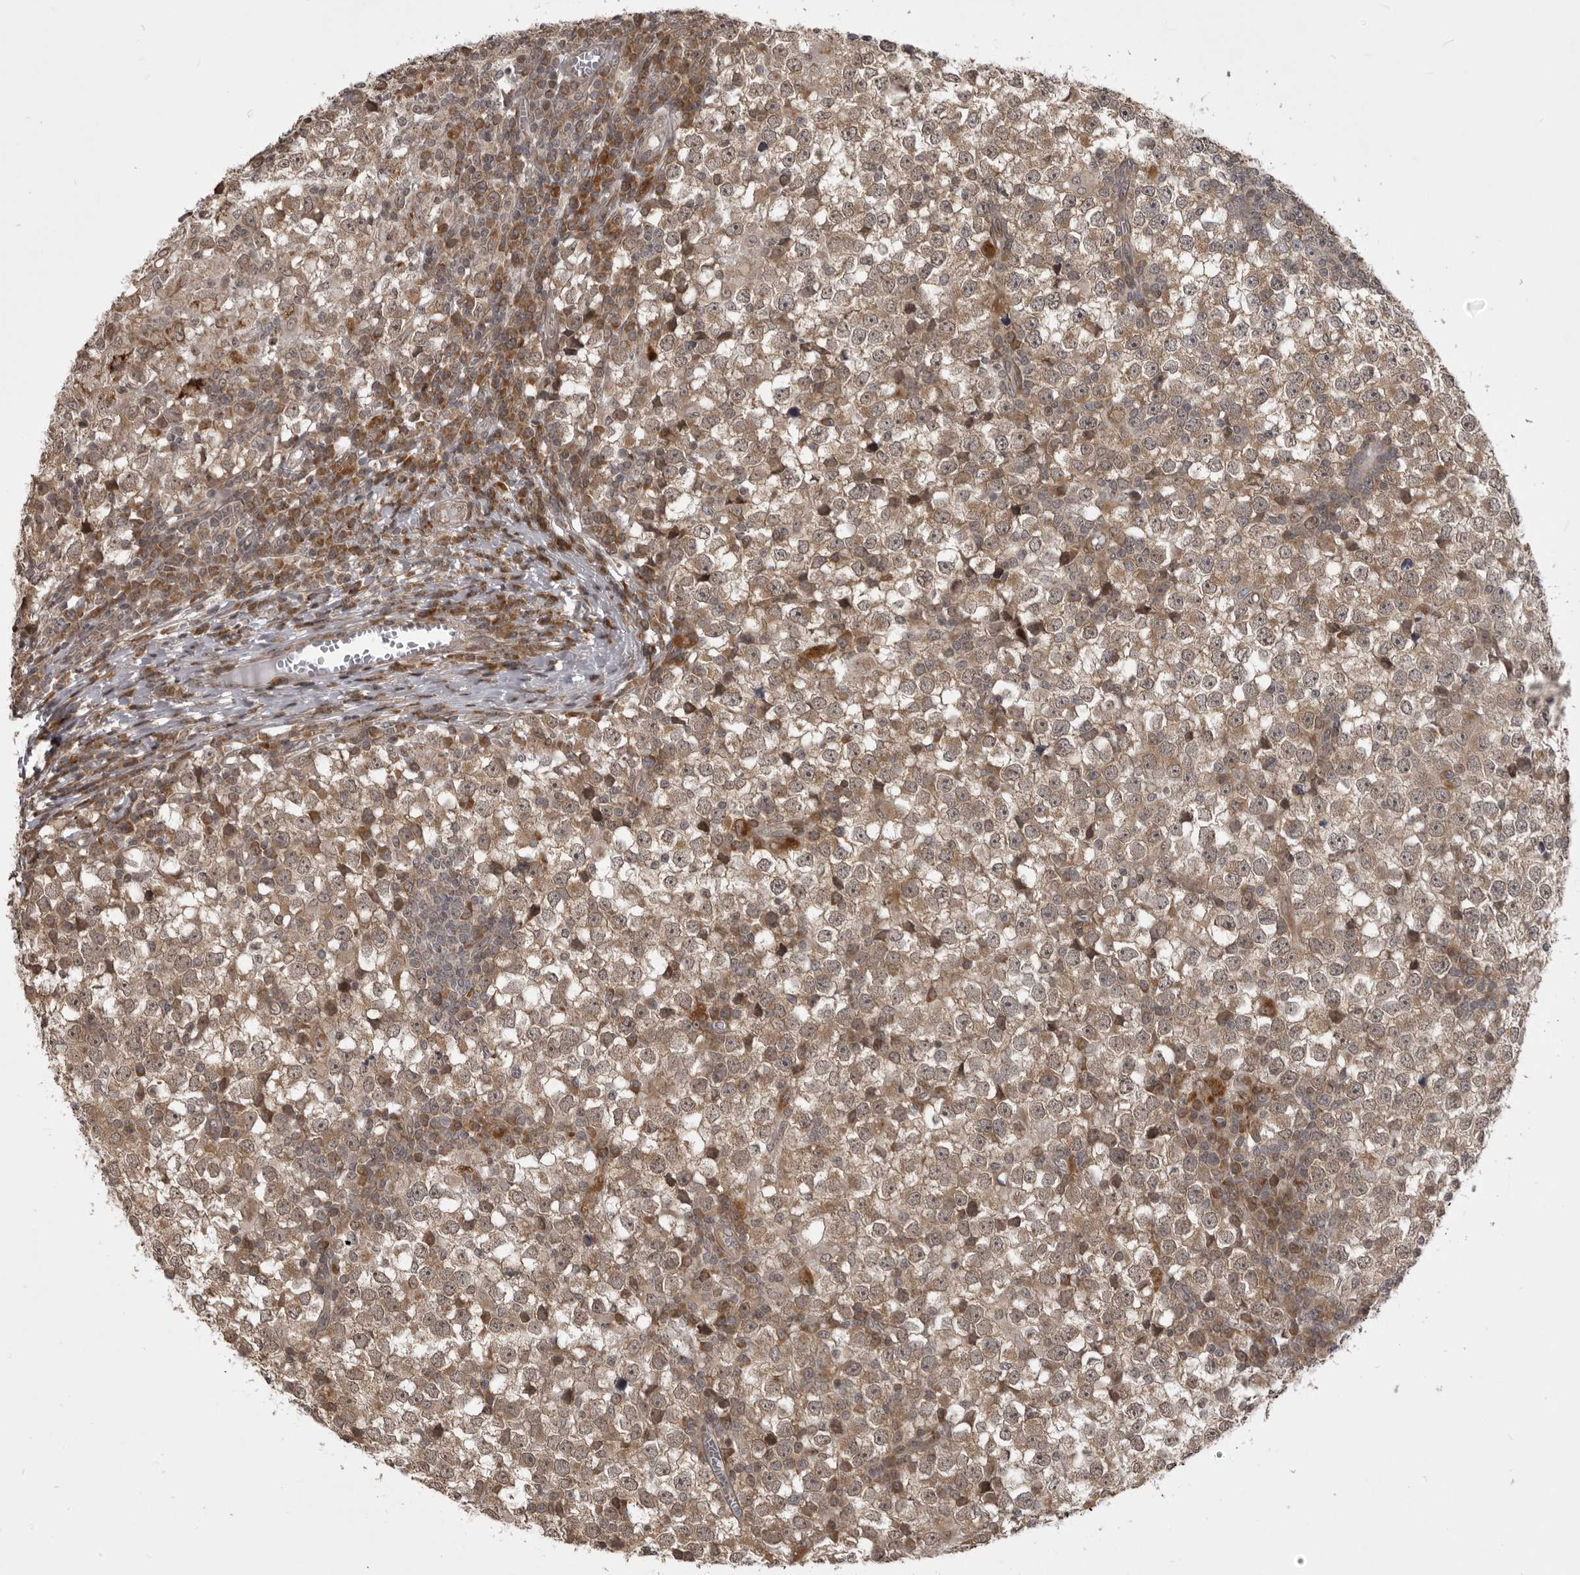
{"staining": {"intensity": "weak", "quantity": "25%-75%", "location": "cytoplasmic/membranous"}, "tissue": "testis cancer", "cell_type": "Tumor cells", "image_type": "cancer", "snomed": [{"axis": "morphology", "description": "Seminoma, NOS"}, {"axis": "topography", "description": "Testis"}], "caption": "Immunohistochemical staining of human testis cancer reveals low levels of weak cytoplasmic/membranous positivity in about 25%-75% of tumor cells.", "gene": "C1orf109", "patient": {"sex": "male", "age": 65}}